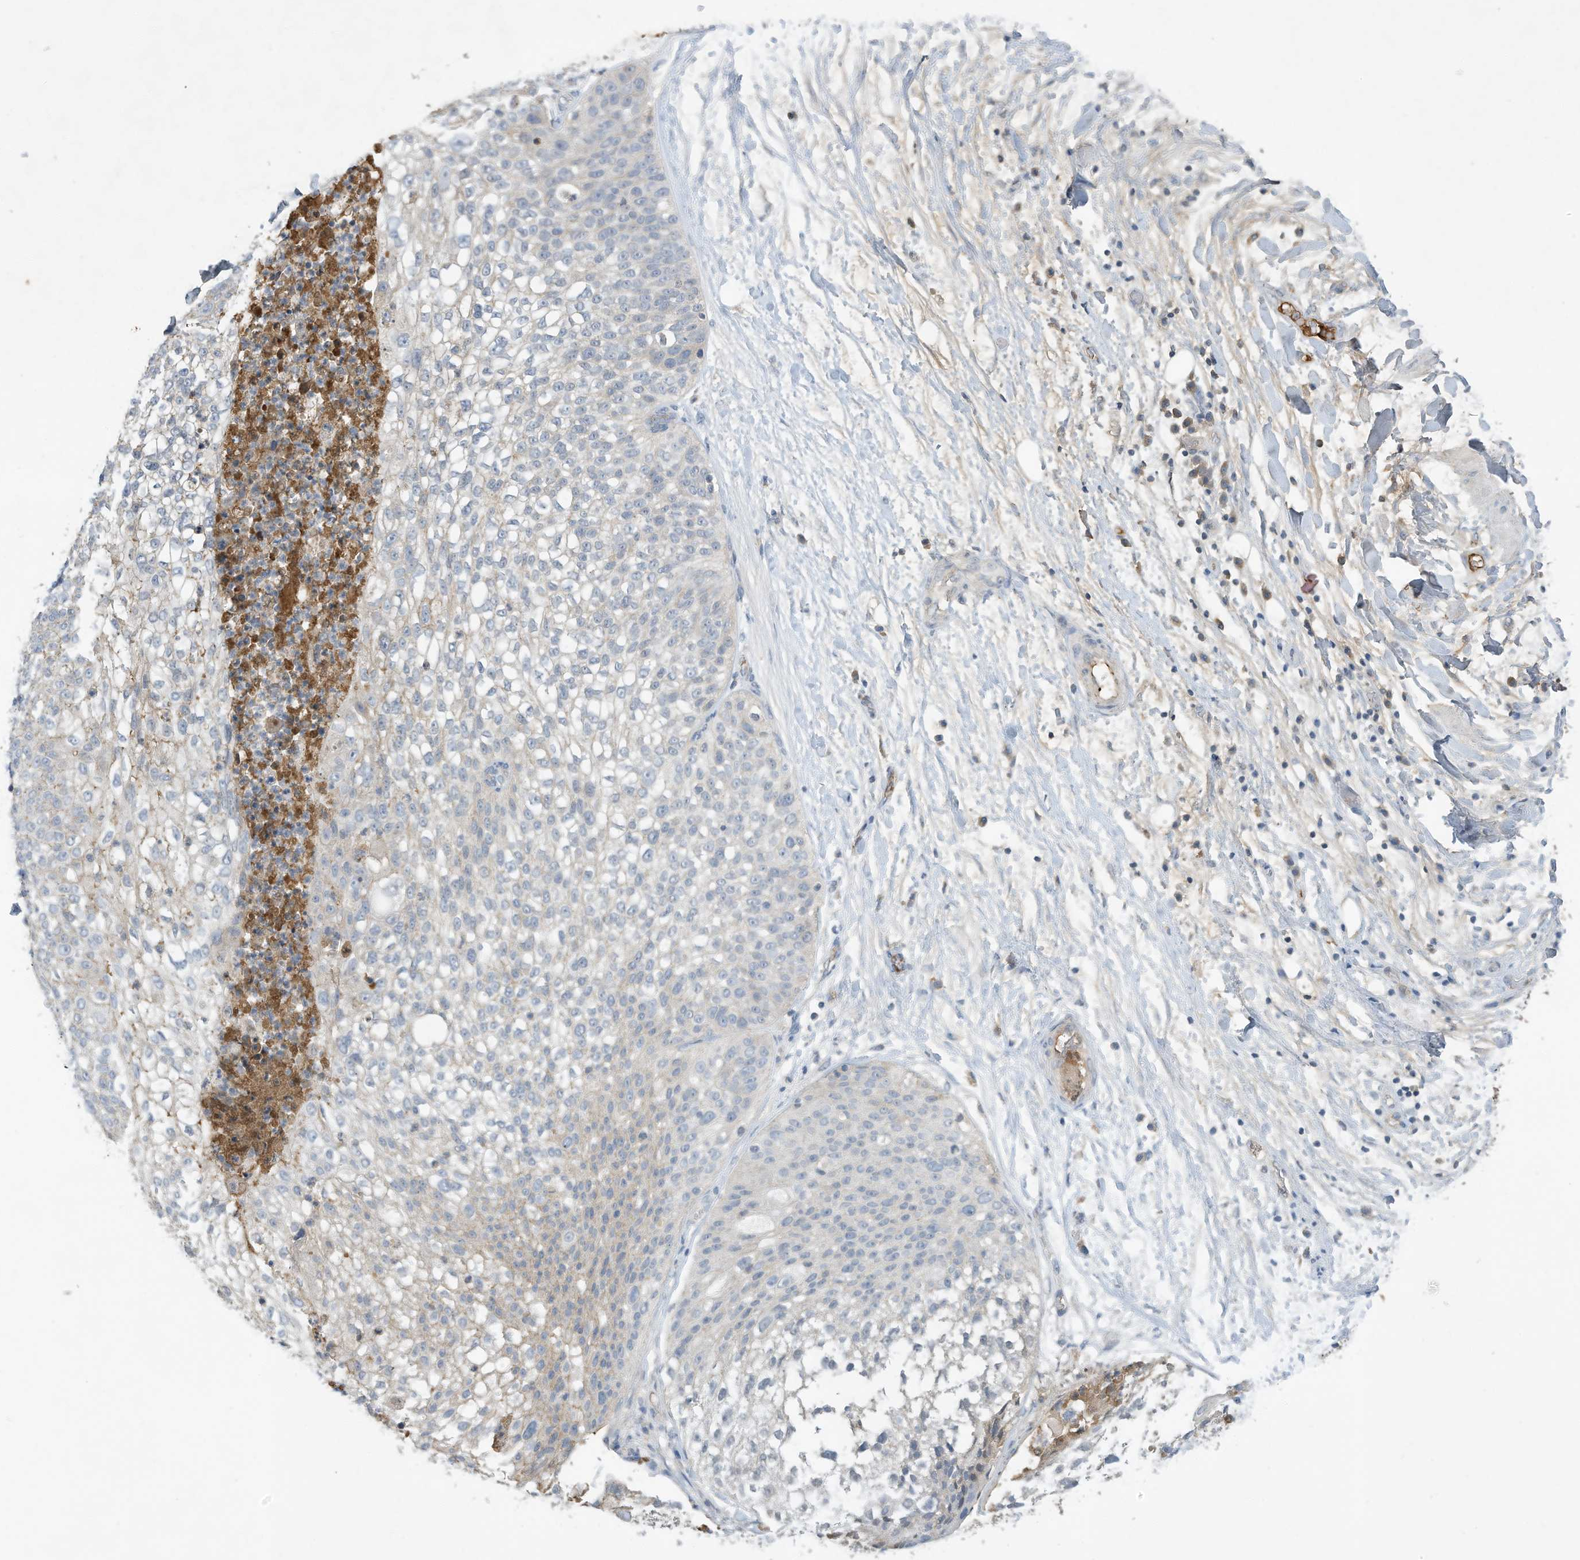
{"staining": {"intensity": "negative", "quantity": "none", "location": "none"}, "tissue": "lung cancer", "cell_type": "Tumor cells", "image_type": "cancer", "snomed": [{"axis": "morphology", "description": "Inflammation, NOS"}, {"axis": "morphology", "description": "Squamous cell carcinoma, NOS"}, {"axis": "topography", "description": "Lymph node"}, {"axis": "topography", "description": "Soft tissue"}, {"axis": "topography", "description": "Lung"}], "caption": "An image of lung cancer stained for a protein reveals no brown staining in tumor cells.", "gene": "HAS3", "patient": {"sex": "male", "age": 66}}